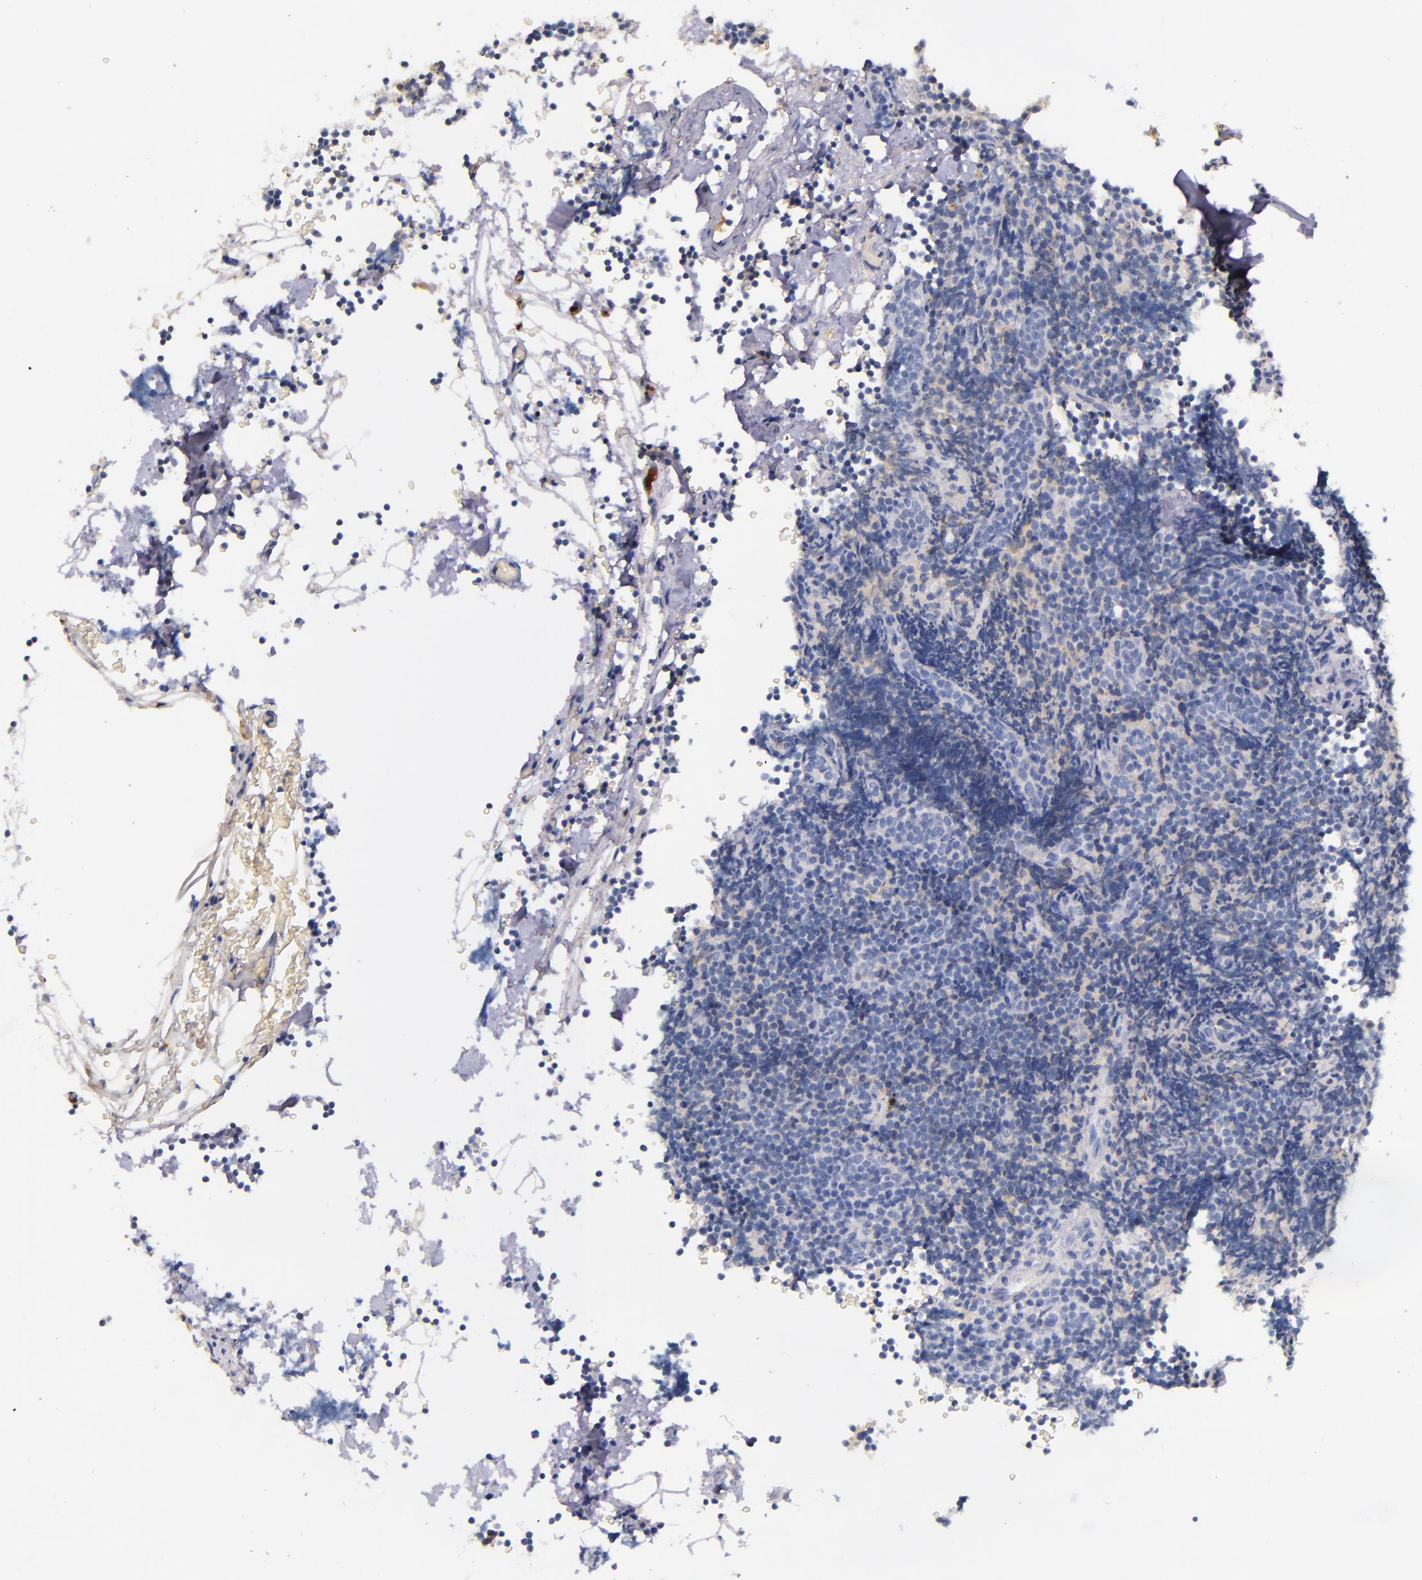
{"staining": {"intensity": "negative", "quantity": "none", "location": "none"}, "tissue": "lymphoma", "cell_type": "Tumor cells", "image_type": "cancer", "snomed": [{"axis": "morphology", "description": "Malignant lymphoma, non-Hodgkin's type, High grade"}, {"axis": "topography", "description": "Lymph node"}], "caption": "The immunohistochemistry histopathology image has no significant expression in tumor cells of high-grade malignant lymphoma, non-Hodgkin's type tissue.", "gene": "KNG1", "patient": {"sex": "female", "age": 58}}